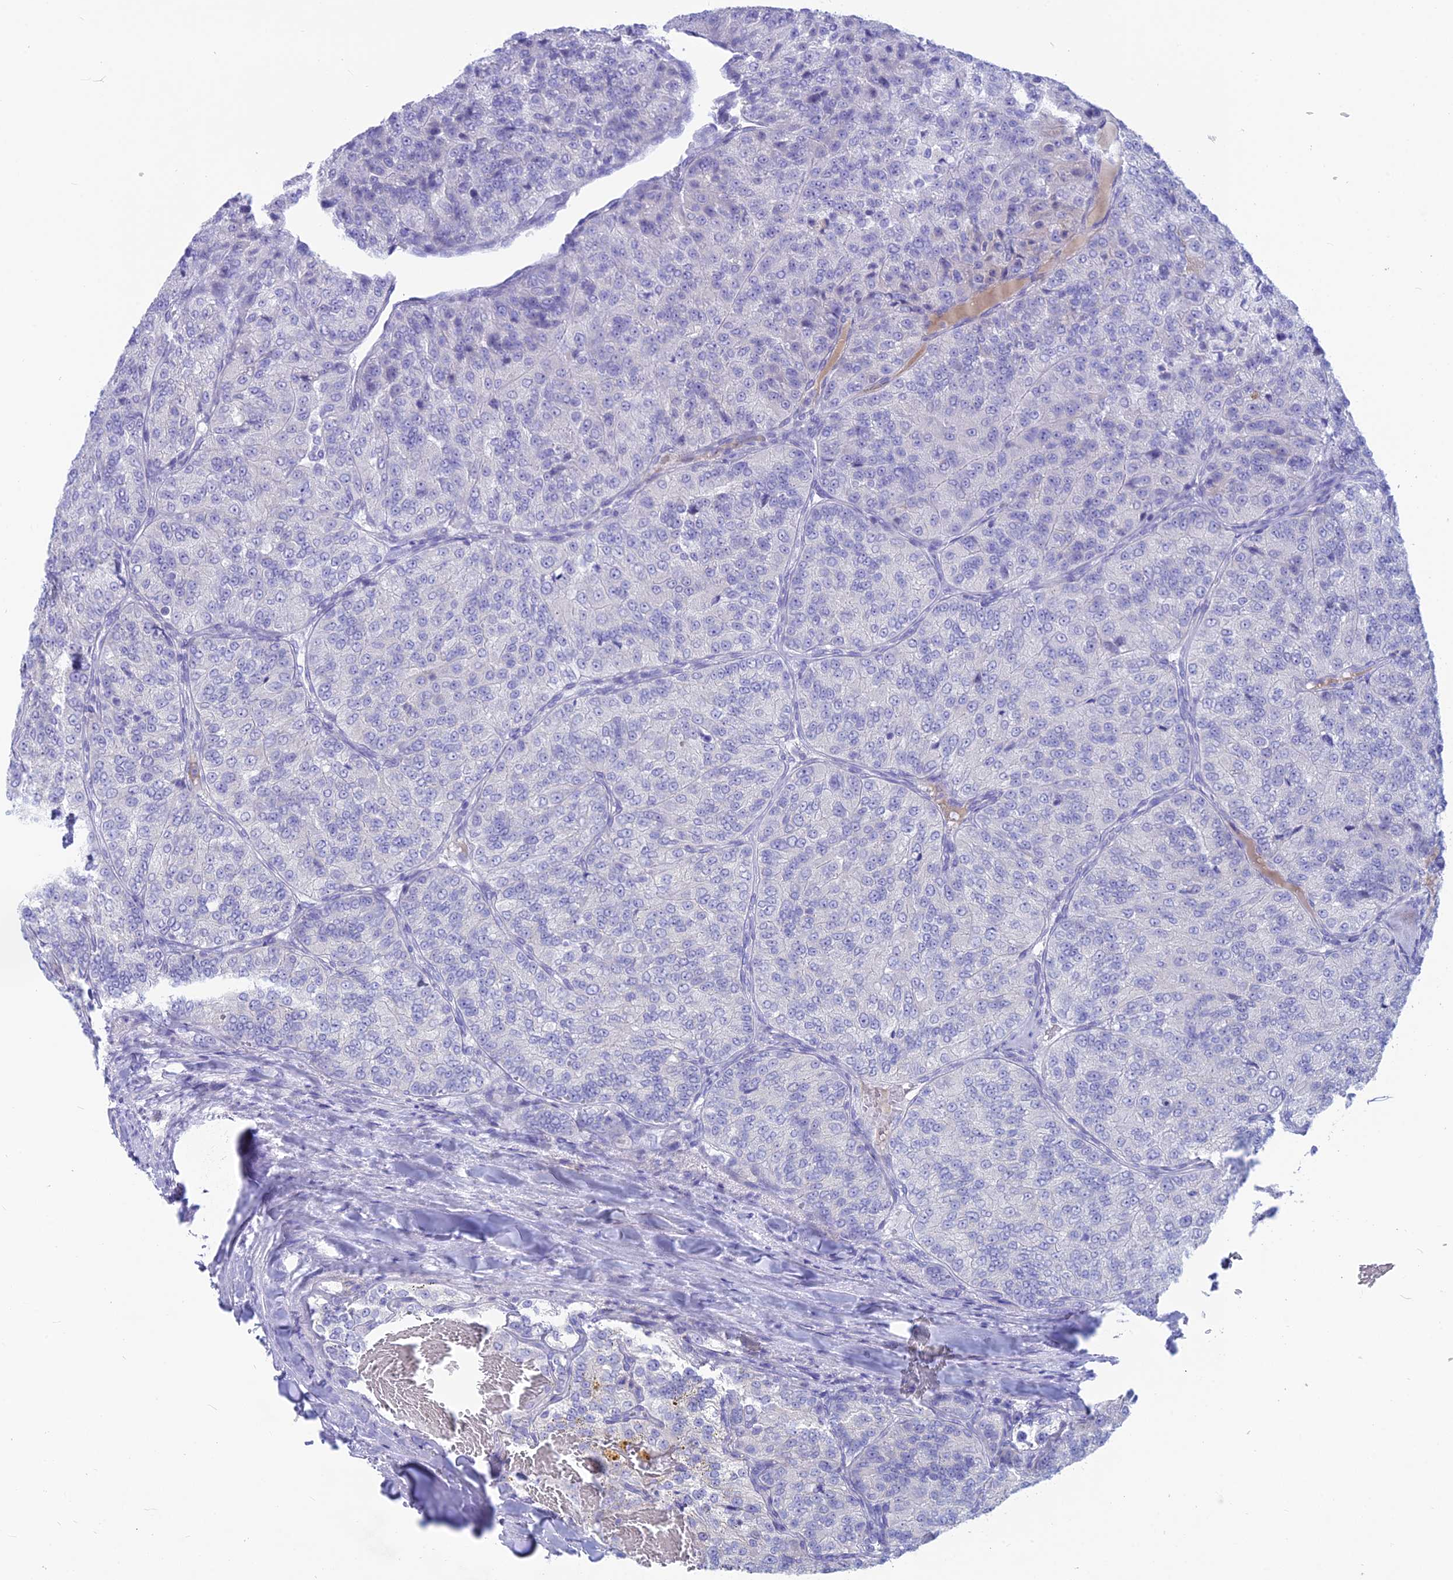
{"staining": {"intensity": "negative", "quantity": "none", "location": "none"}, "tissue": "renal cancer", "cell_type": "Tumor cells", "image_type": "cancer", "snomed": [{"axis": "morphology", "description": "Adenocarcinoma, NOS"}, {"axis": "topography", "description": "Kidney"}], "caption": "Immunohistochemistry (IHC) photomicrograph of human adenocarcinoma (renal) stained for a protein (brown), which displays no expression in tumor cells.", "gene": "SNTN", "patient": {"sex": "female", "age": 63}}